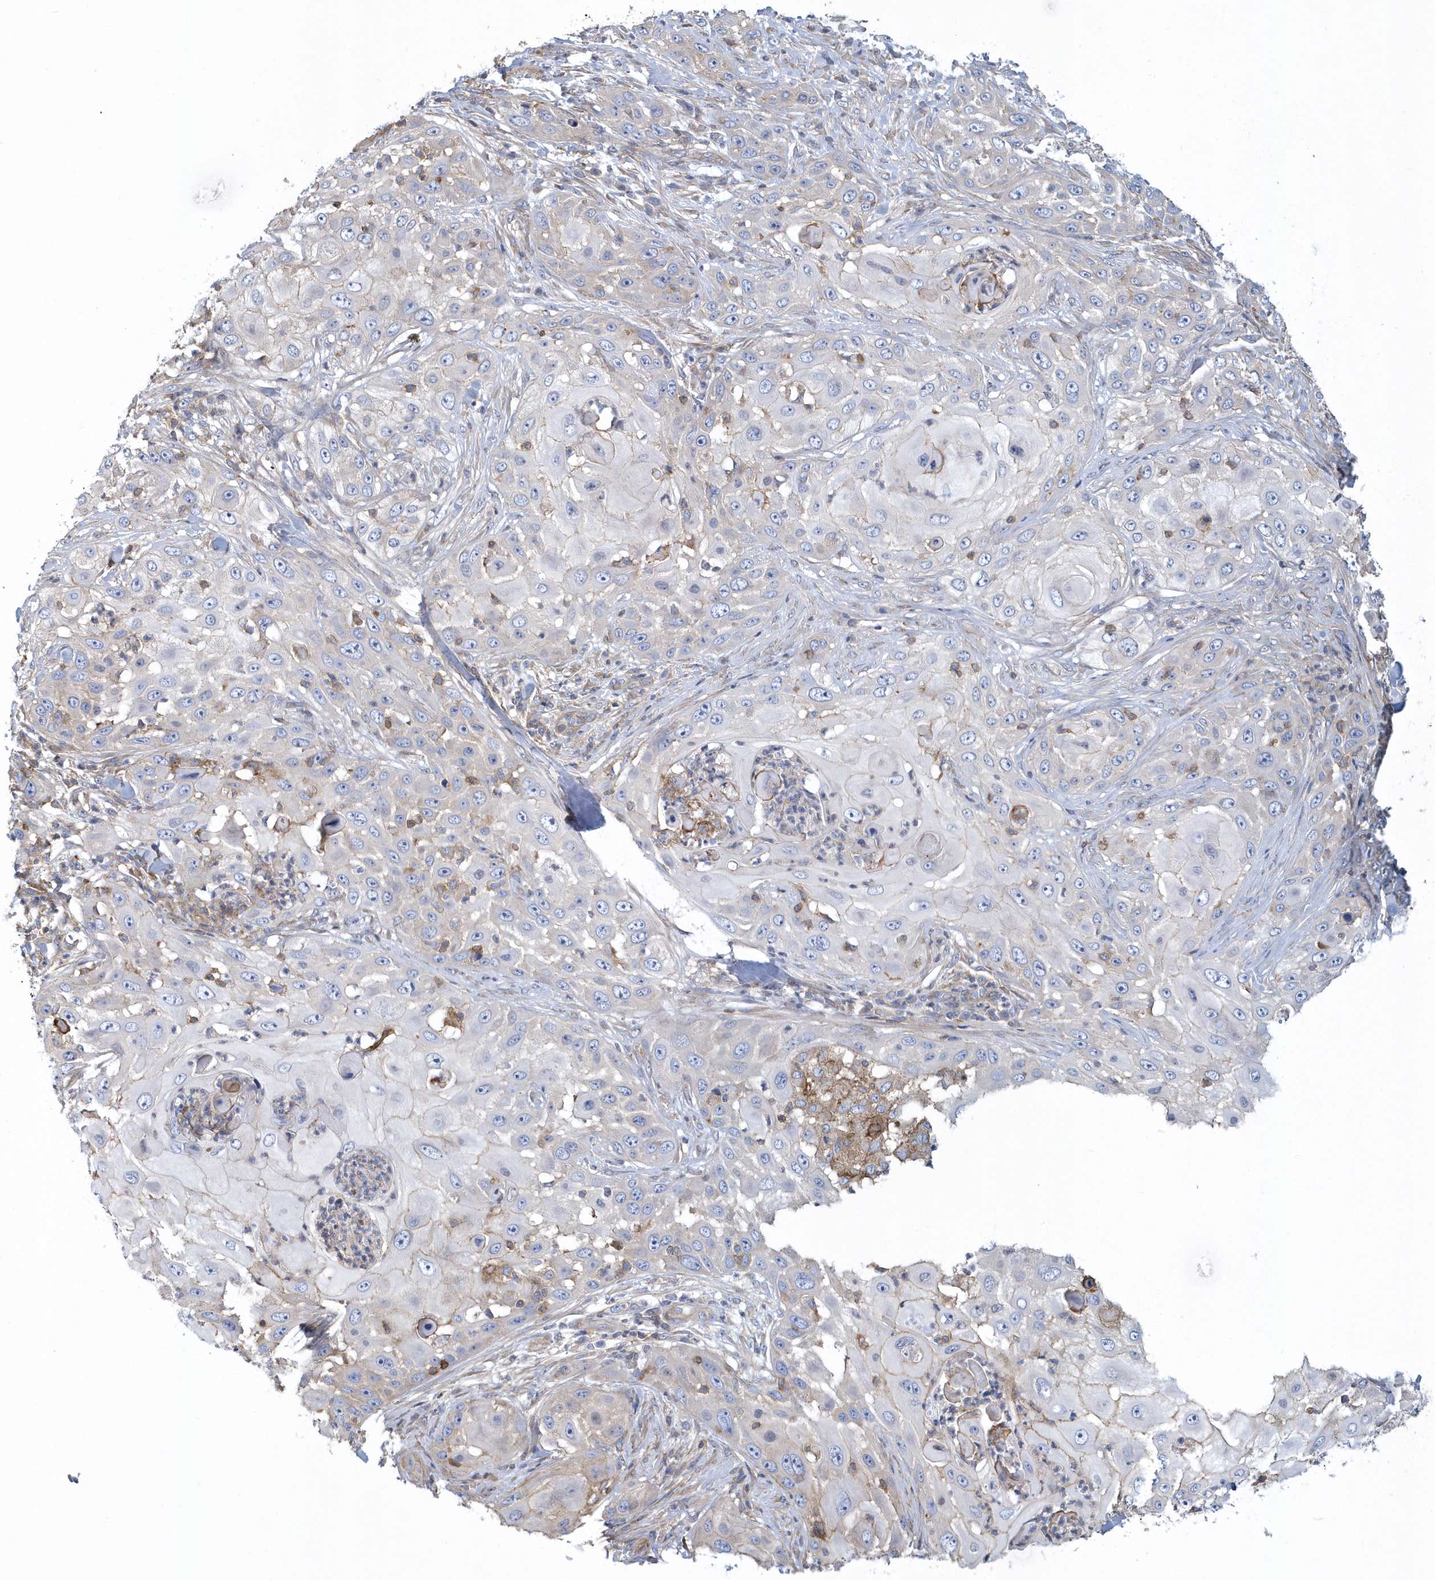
{"staining": {"intensity": "negative", "quantity": "none", "location": "none"}, "tissue": "skin cancer", "cell_type": "Tumor cells", "image_type": "cancer", "snomed": [{"axis": "morphology", "description": "Squamous cell carcinoma, NOS"}, {"axis": "topography", "description": "Skin"}], "caption": "Tumor cells are negative for protein expression in human skin cancer (squamous cell carcinoma).", "gene": "ARAP2", "patient": {"sex": "female", "age": 44}}